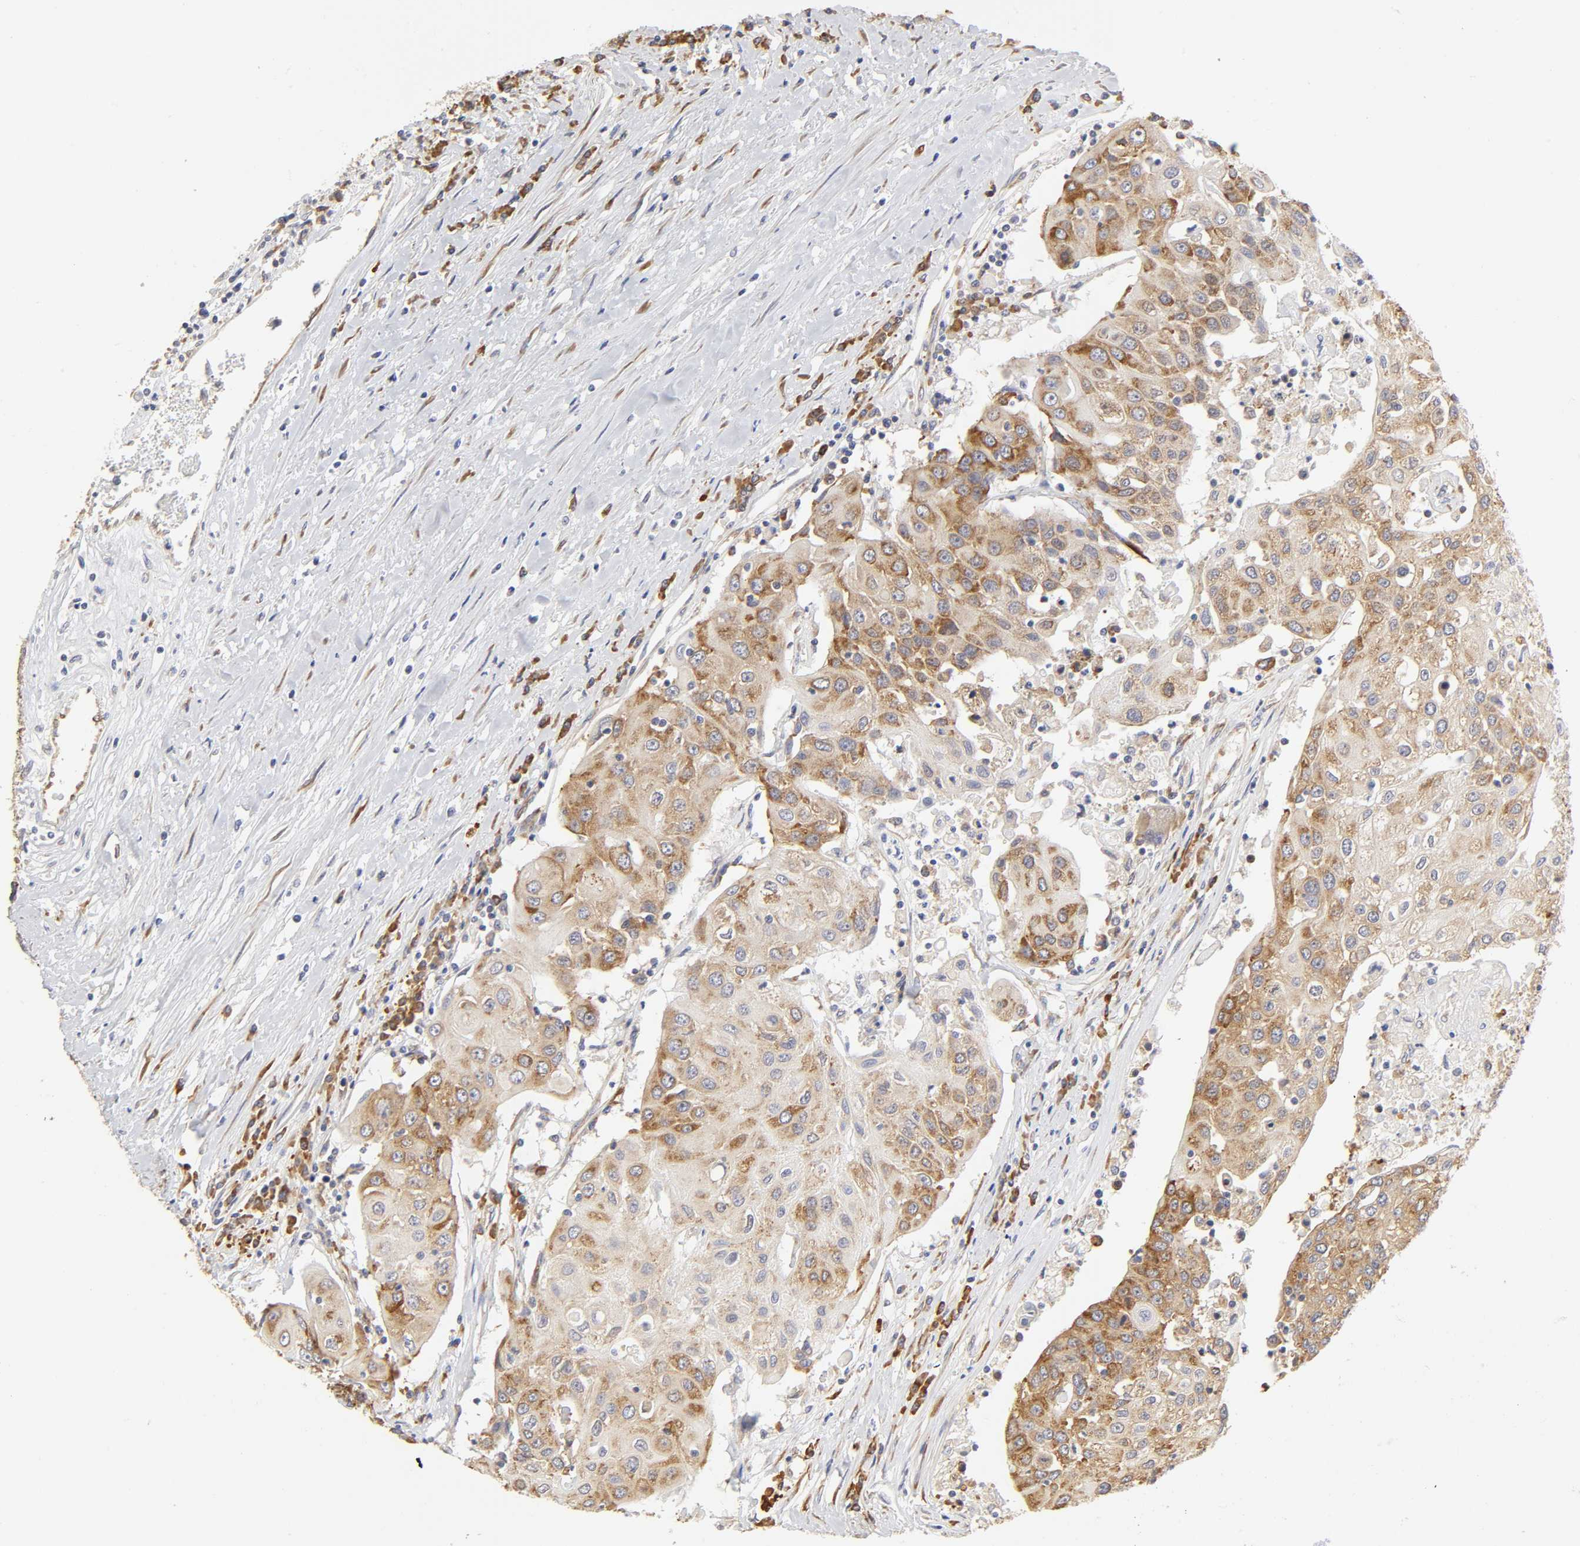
{"staining": {"intensity": "moderate", "quantity": ">75%", "location": "cytoplasmic/membranous"}, "tissue": "urothelial cancer", "cell_type": "Tumor cells", "image_type": "cancer", "snomed": [{"axis": "morphology", "description": "Urothelial carcinoma, High grade"}, {"axis": "topography", "description": "Urinary bladder"}], "caption": "Human urothelial carcinoma (high-grade) stained for a protein (brown) displays moderate cytoplasmic/membranous positive positivity in approximately >75% of tumor cells.", "gene": "RPL14", "patient": {"sex": "female", "age": 85}}